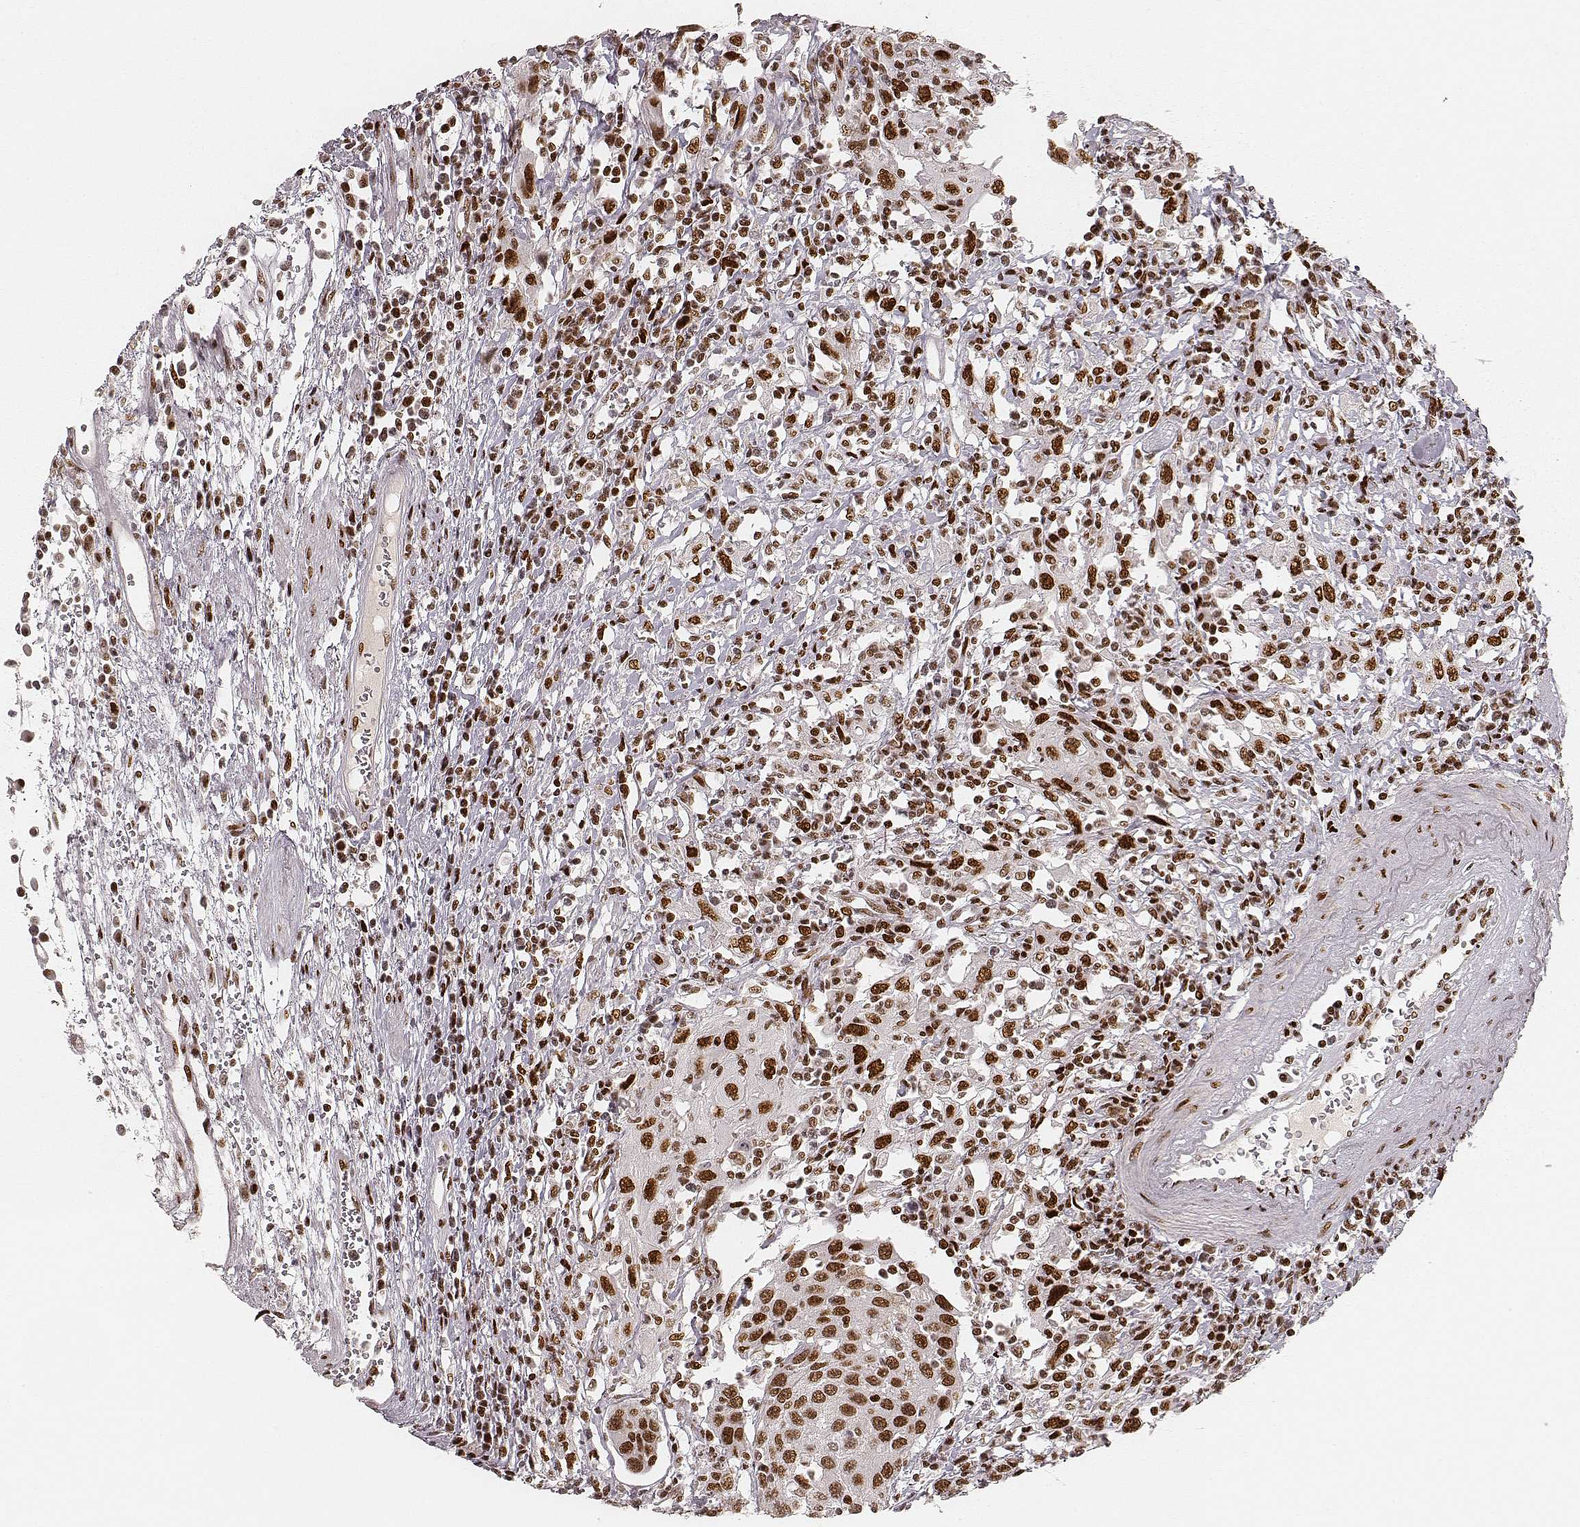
{"staining": {"intensity": "strong", "quantity": ">75%", "location": "nuclear"}, "tissue": "urothelial cancer", "cell_type": "Tumor cells", "image_type": "cancer", "snomed": [{"axis": "morphology", "description": "Urothelial carcinoma, High grade"}, {"axis": "topography", "description": "Urinary bladder"}], "caption": "A high-resolution image shows immunohistochemistry (IHC) staining of urothelial cancer, which demonstrates strong nuclear expression in about >75% of tumor cells.", "gene": "HNRNPC", "patient": {"sex": "female", "age": 85}}